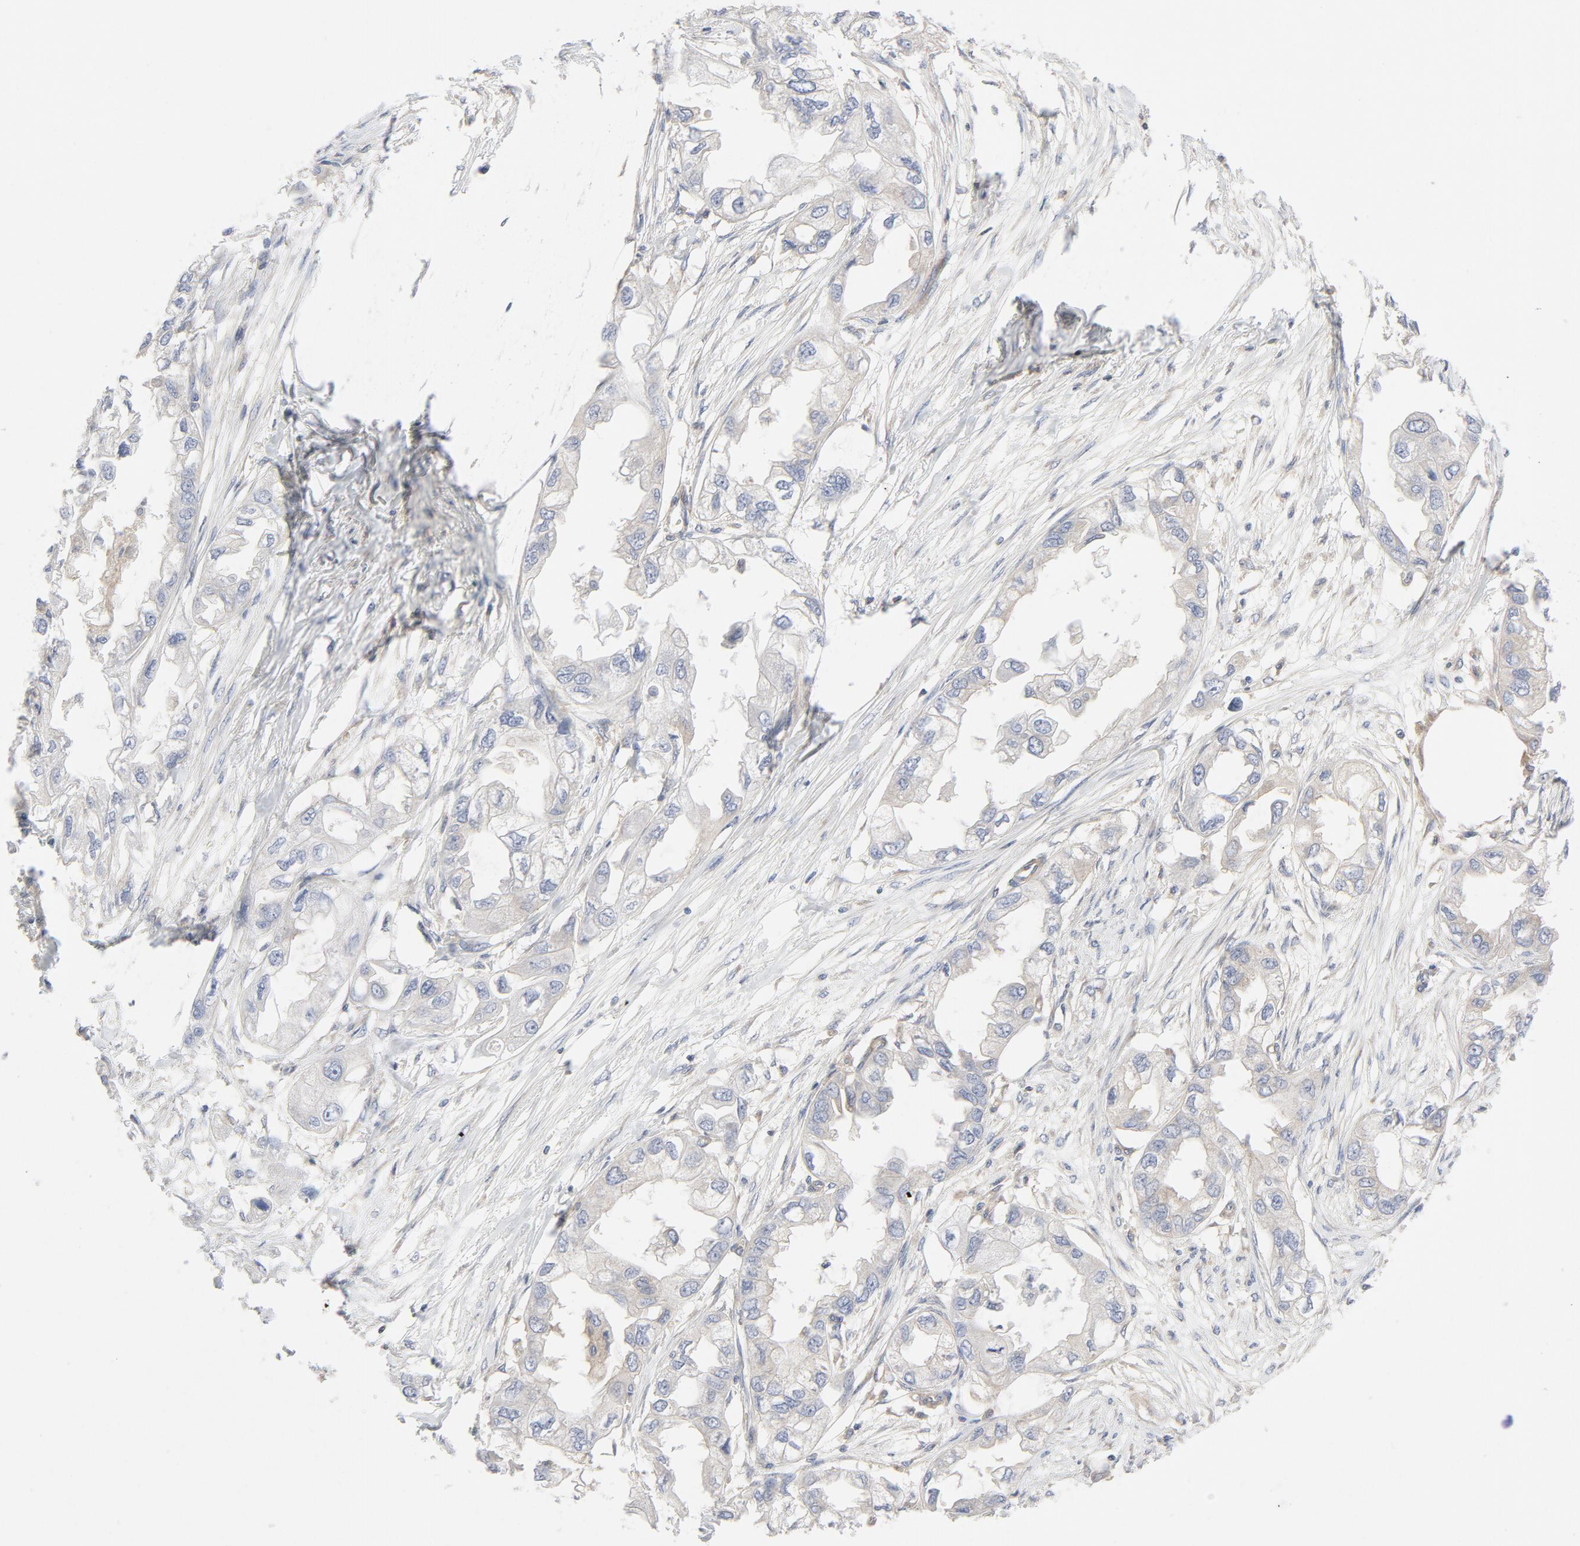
{"staining": {"intensity": "weak", "quantity": "<25%", "location": "cytoplasmic/membranous"}, "tissue": "endometrial cancer", "cell_type": "Tumor cells", "image_type": "cancer", "snomed": [{"axis": "morphology", "description": "Adenocarcinoma, NOS"}, {"axis": "topography", "description": "Endometrium"}], "caption": "IHC image of neoplastic tissue: endometrial cancer stained with DAB (3,3'-diaminobenzidine) exhibits no significant protein positivity in tumor cells. (DAB (3,3'-diaminobenzidine) immunohistochemistry with hematoxylin counter stain).", "gene": "RABEP1", "patient": {"sex": "female", "age": 67}}